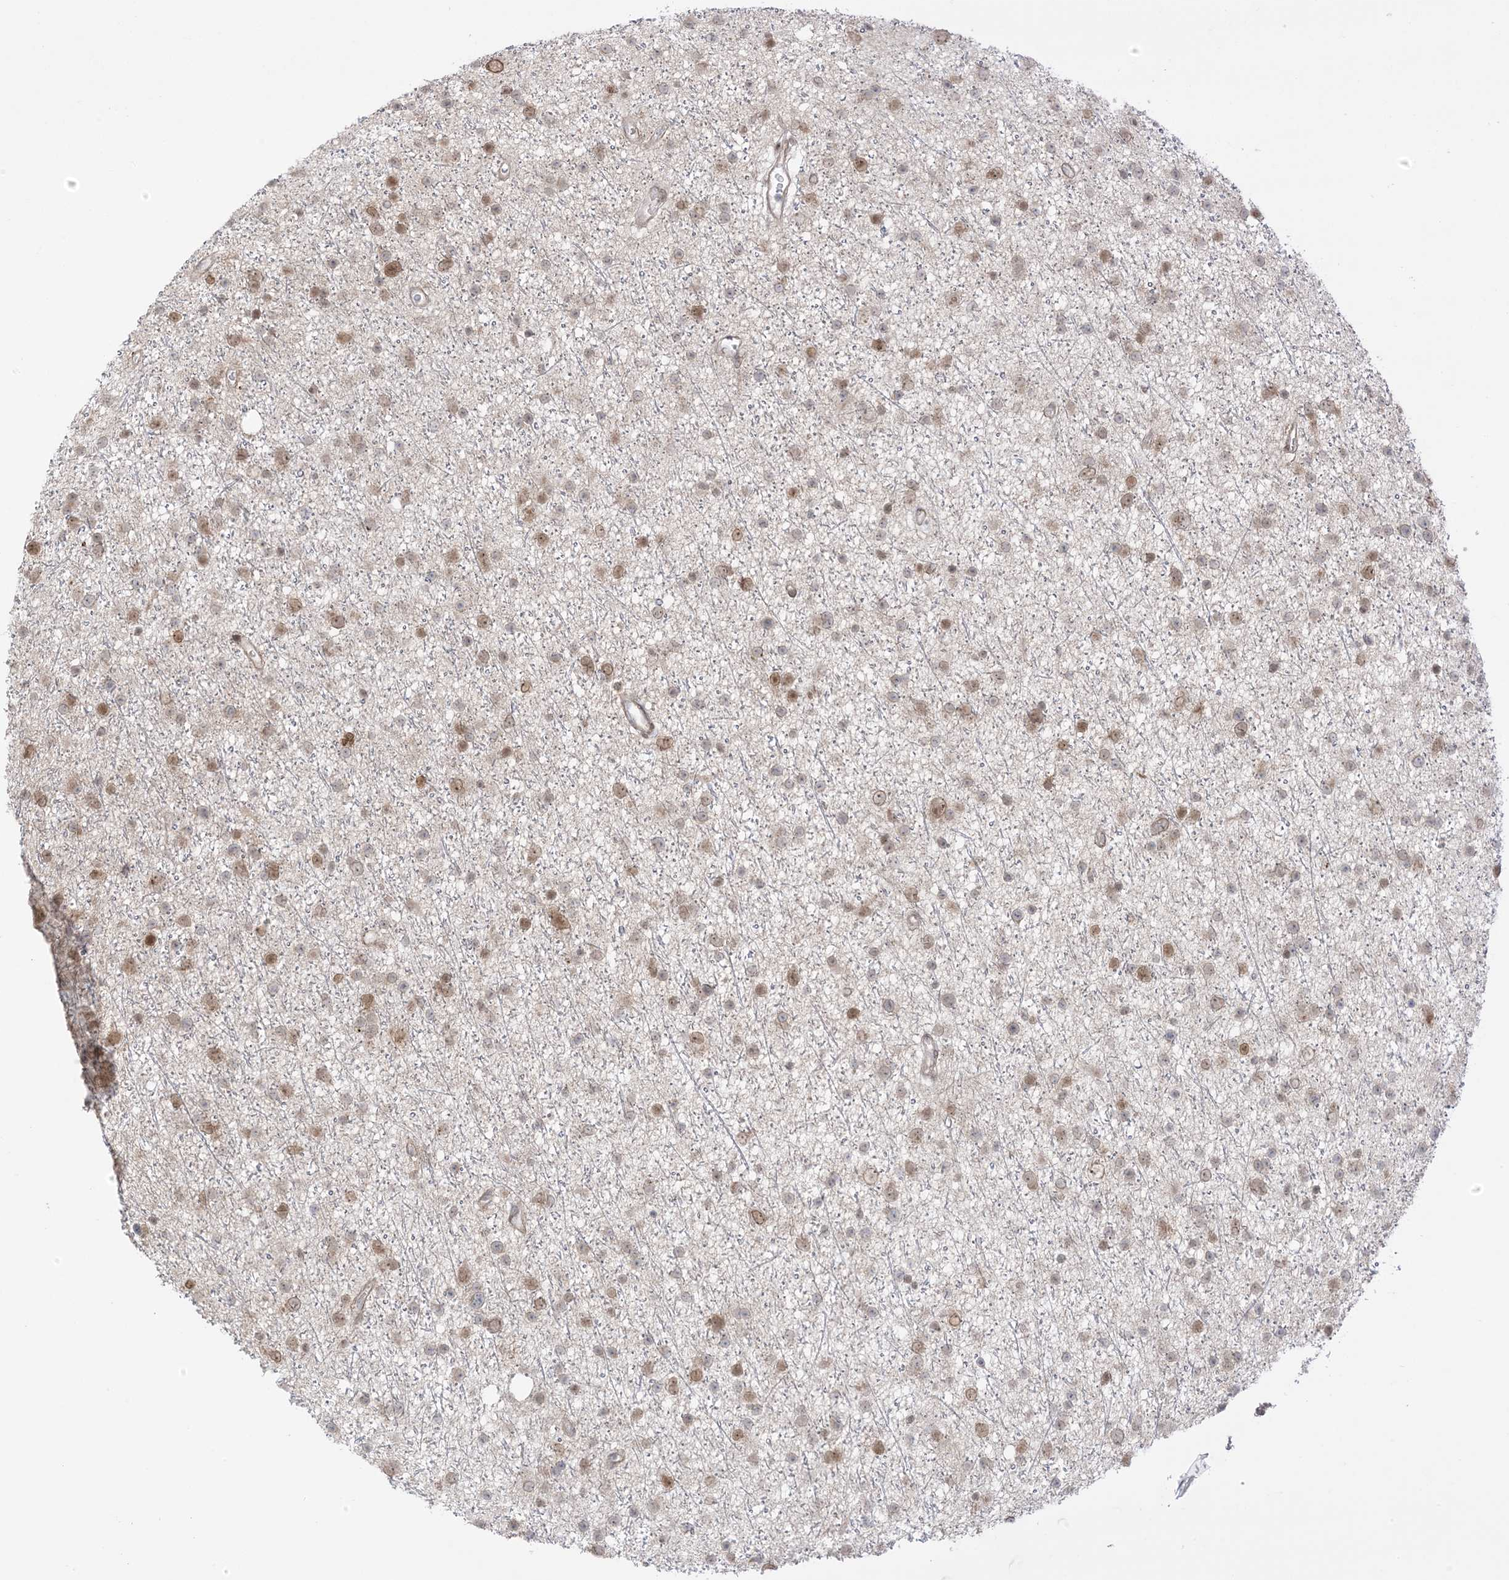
{"staining": {"intensity": "moderate", "quantity": "25%-75%", "location": "cytoplasmic/membranous,nuclear"}, "tissue": "glioma", "cell_type": "Tumor cells", "image_type": "cancer", "snomed": [{"axis": "morphology", "description": "Glioma, malignant, Low grade"}, {"axis": "topography", "description": "Cerebral cortex"}], "caption": "This is a photomicrograph of immunohistochemistry (IHC) staining of malignant glioma (low-grade), which shows moderate positivity in the cytoplasmic/membranous and nuclear of tumor cells.", "gene": "UBE2E2", "patient": {"sex": "female", "age": 39}}